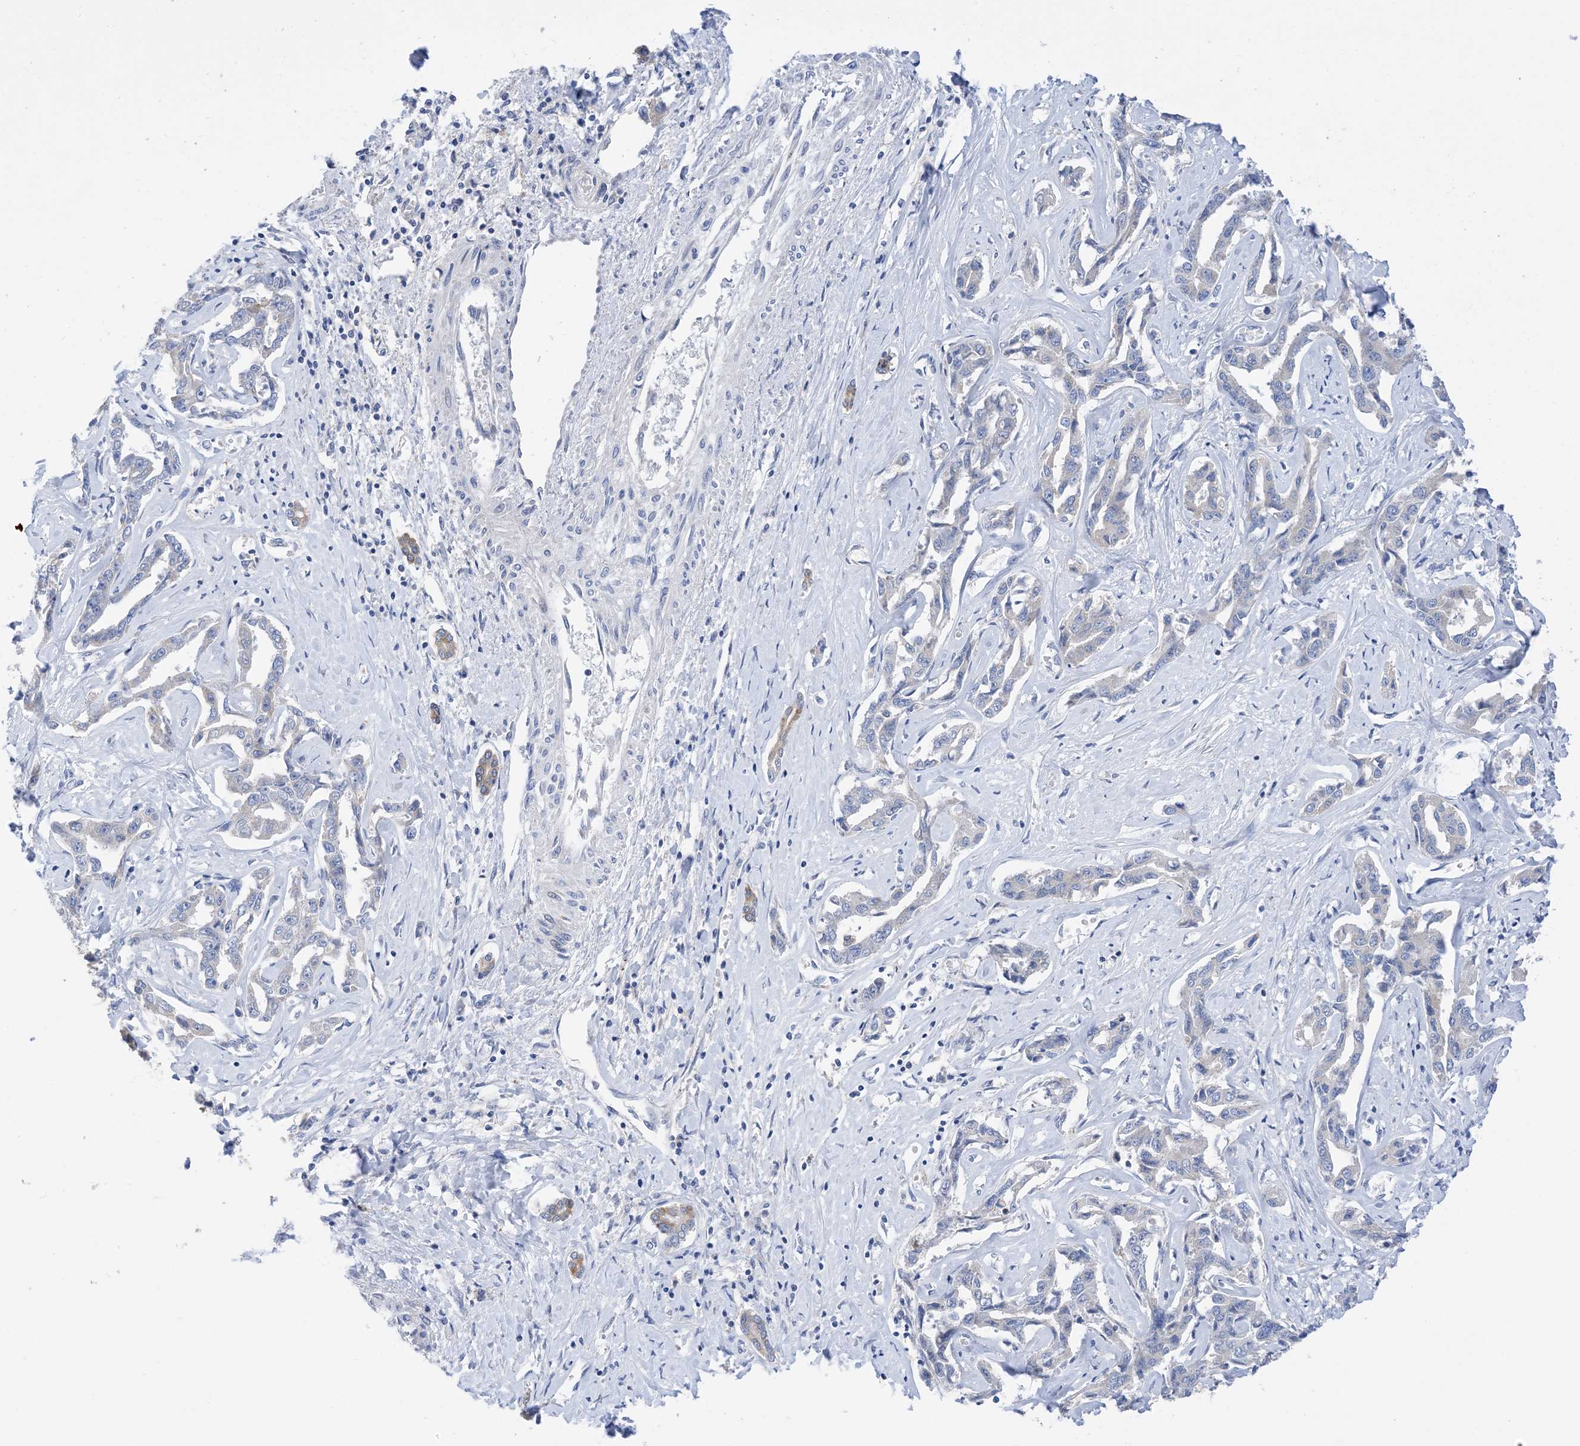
{"staining": {"intensity": "negative", "quantity": "none", "location": "none"}, "tissue": "liver cancer", "cell_type": "Tumor cells", "image_type": "cancer", "snomed": [{"axis": "morphology", "description": "Cholangiocarcinoma"}, {"axis": "topography", "description": "Liver"}], "caption": "High magnification brightfield microscopy of liver cancer (cholangiocarcinoma) stained with DAB (brown) and counterstained with hematoxylin (blue): tumor cells show no significant positivity.", "gene": "PLK4", "patient": {"sex": "male", "age": 59}}